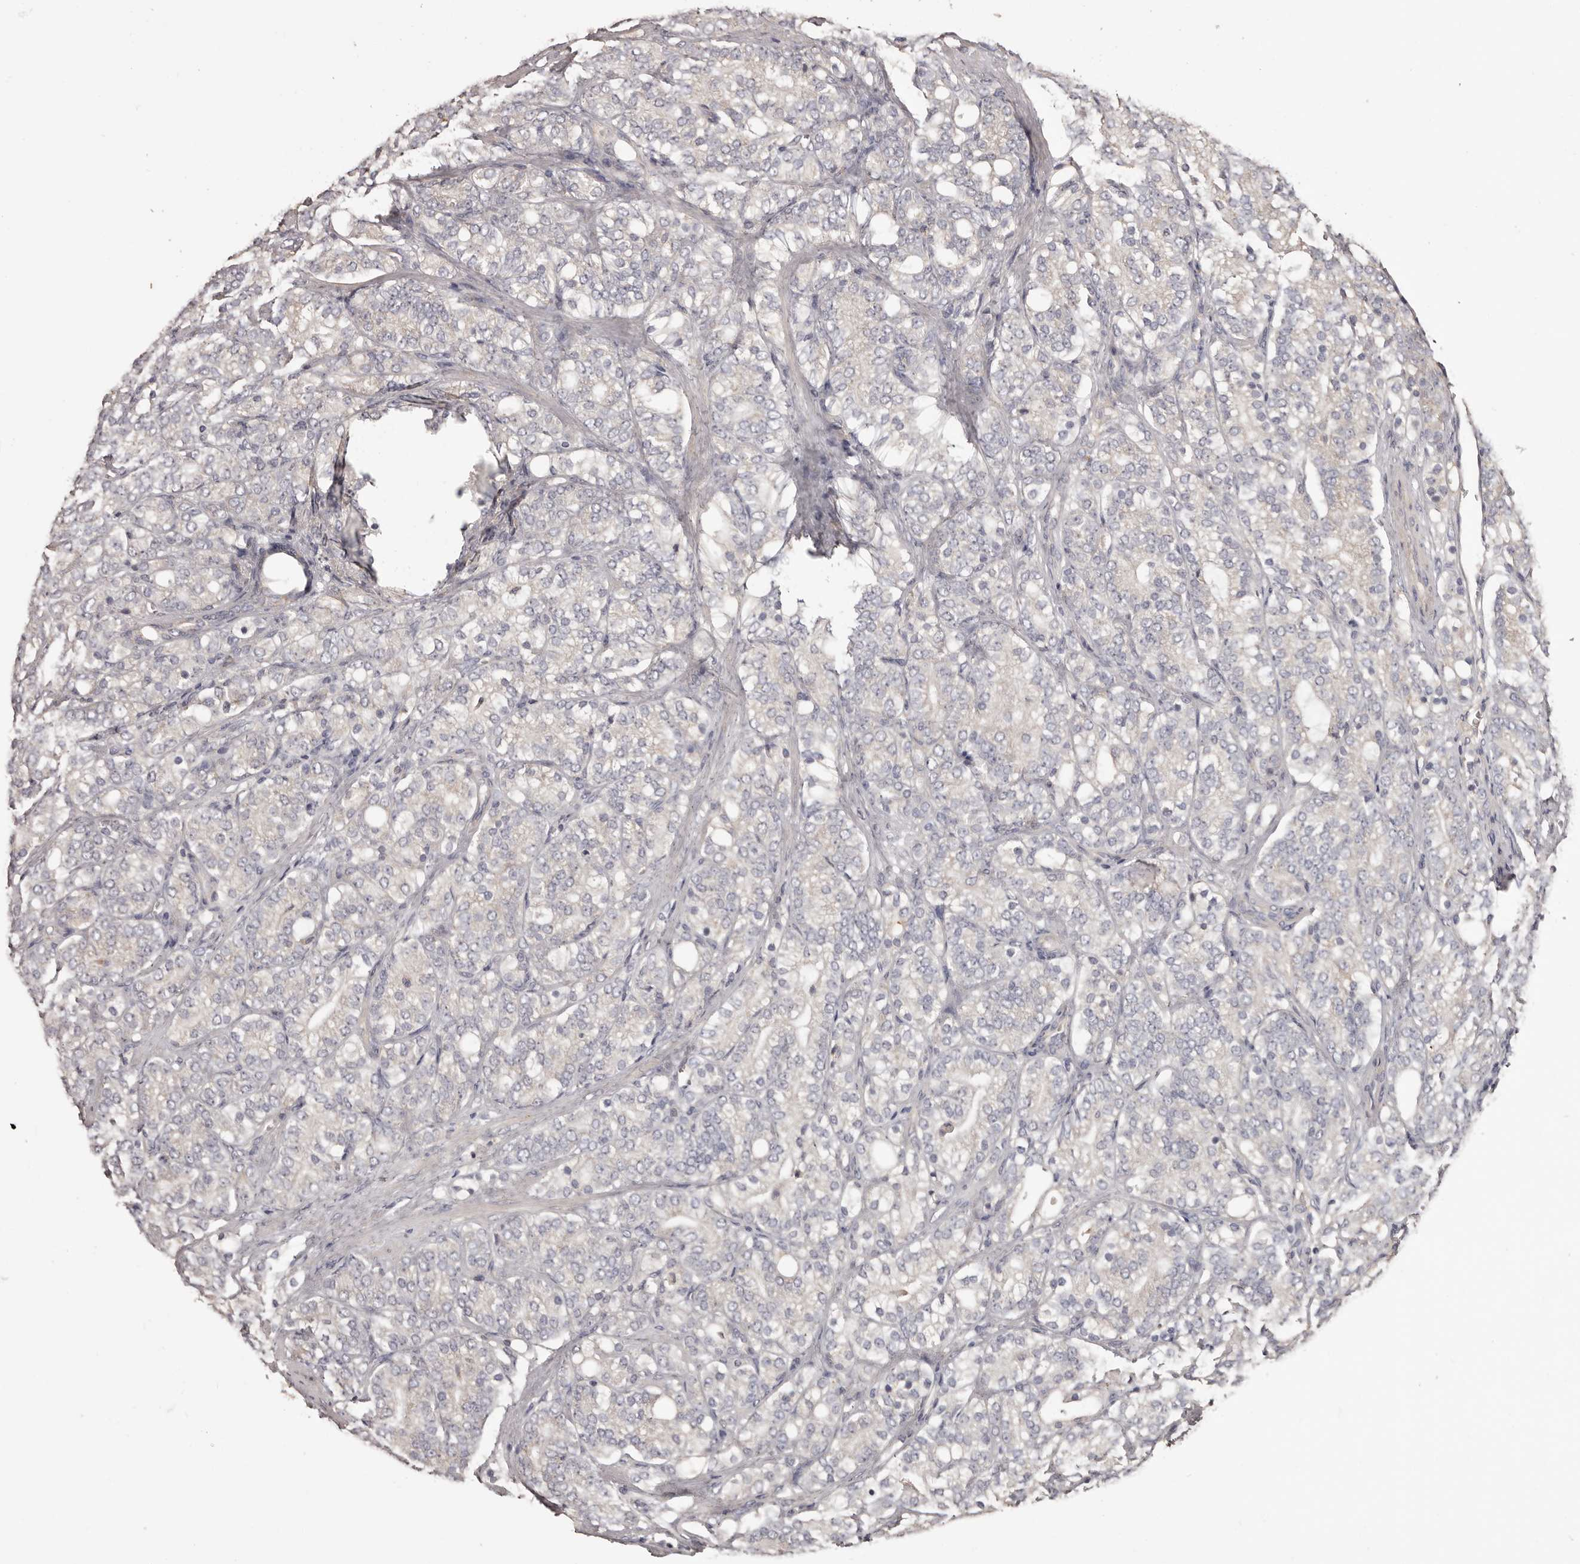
{"staining": {"intensity": "negative", "quantity": "none", "location": "none"}, "tissue": "prostate cancer", "cell_type": "Tumor cells", "image_type": "cancer", "snomed": [{"axis": "morphology", "description": "Adenocarcinoma, High grade"}, {"axis": "topography", "description": "Prostate"}], "caption": "Tumor cells show no significant positivity in prostate cancer. Brightfield microscopy of immunohistochemistry stained with DAB (brown) and hematoxylin (blue), captured at high magnification.", "gene": "ETNK1", "patient": {"sex": "male", "age": 57}}